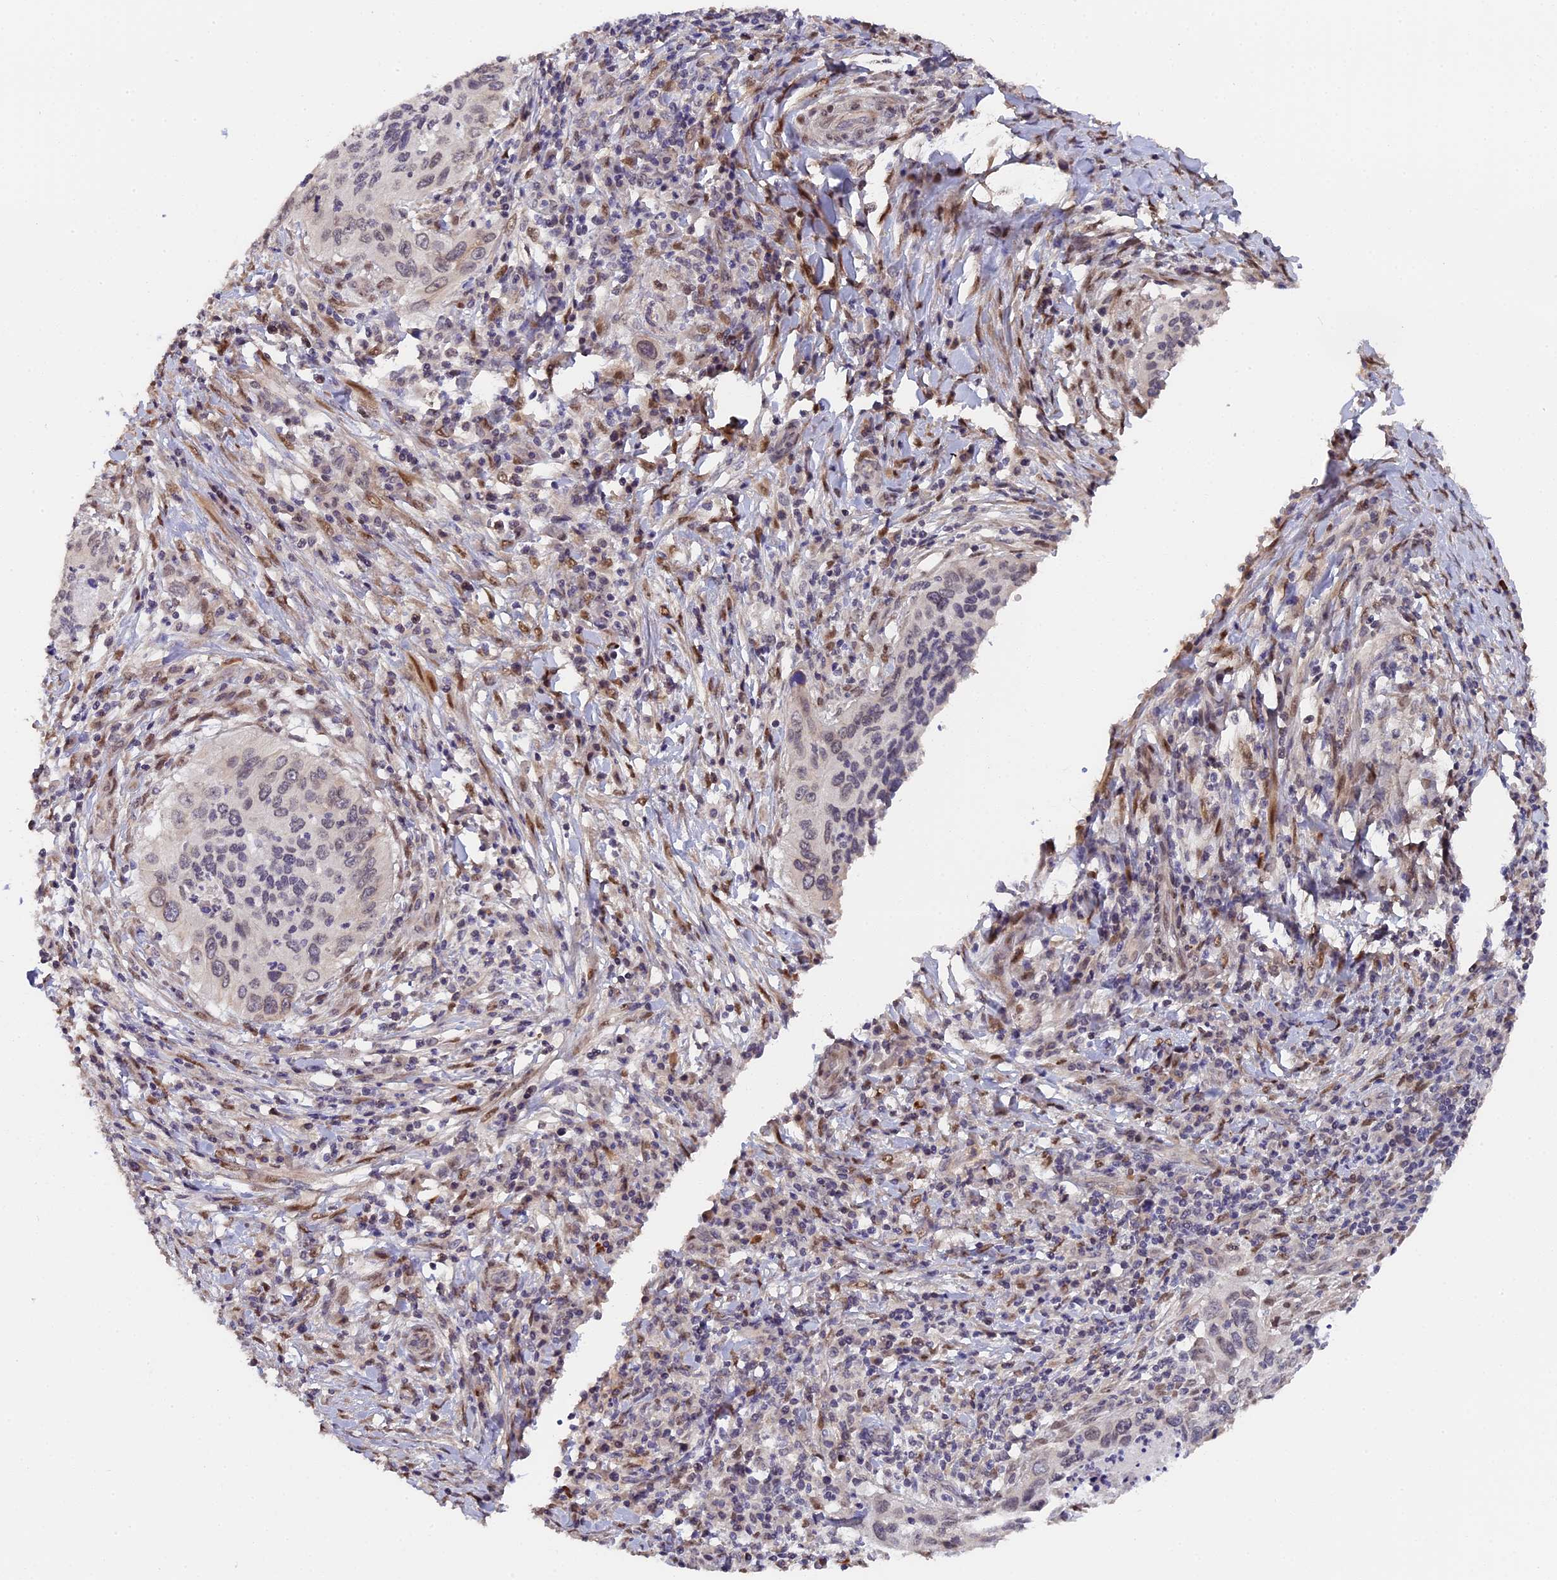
{"staining": {"intensity": "weak", "quantity": "<25%", "location": "nuclear"}, "tissue": "cervical cancer", "cell_type": "Tumor cells", "image_type": "cancer", "snomed": [{"axis": "morphology", "description": "Squamous cell carcinoma, NOS"}, {"axis": "topography", "description": "Cervix"}], "caption": "Photomicrograph shows no protein positivity in tumor cells of cervical cancer (squamous cell carcinoma) tissue.", "gene": "PYGO1", "patient": {"sex": "female", "age": 38}}